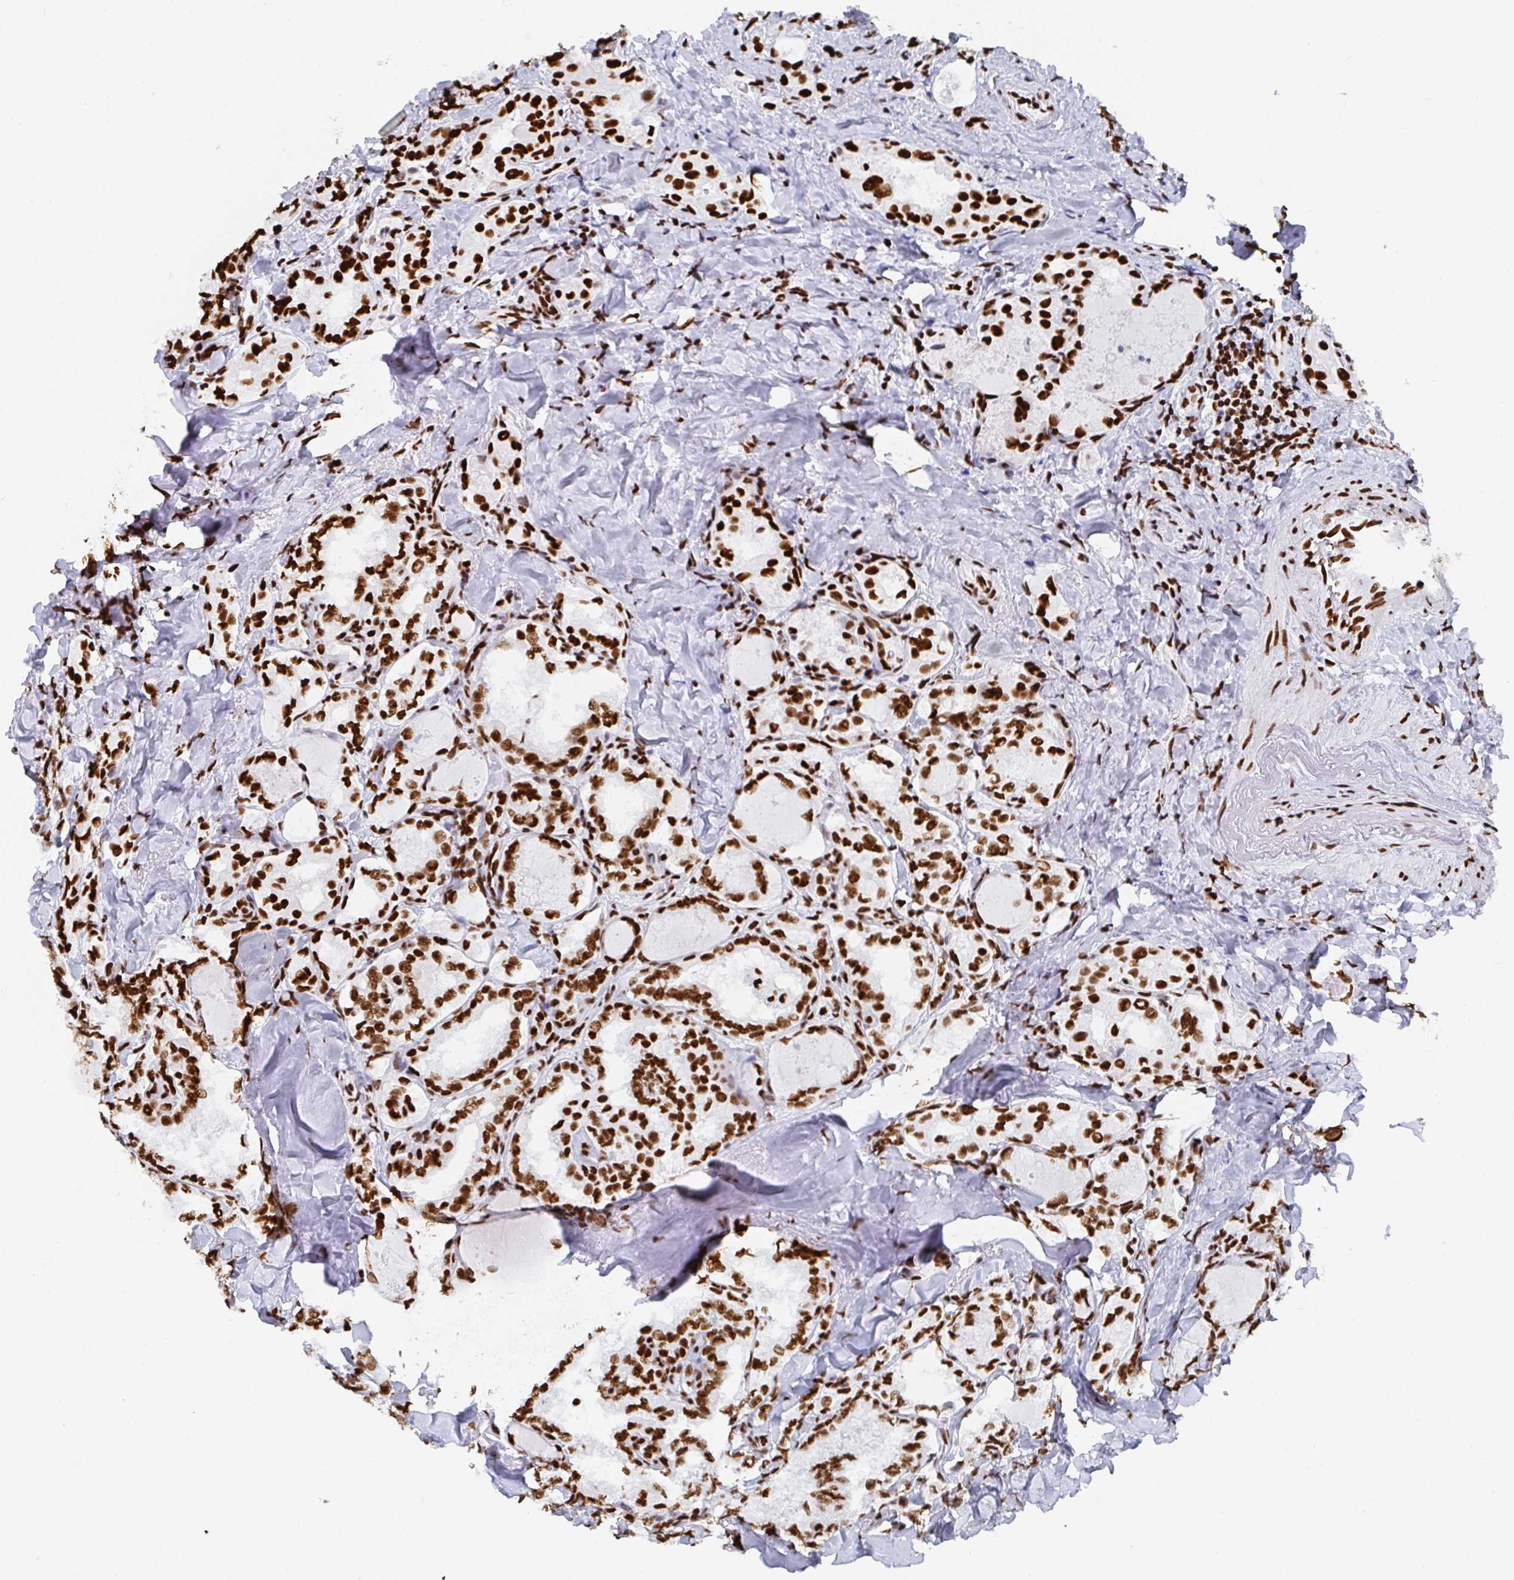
{"staining": {"intensity": "strong", "quantity": ">75%", "location": "nuclear"}, "tissue": "thyroid cancer", "cell_type": "Tumor cells", "image_type": "cancer", "snomed": [{"axis": "morphology", "description": "Papillary adenocarcinoma, NOS"}, {"axis": "topography", "description": "Thyroid gland"}], "caption": "Protein staining of thyroid cancer (papillary adenocarcinoma) tissue exhibits strong nuclear expression in about >75% of tumor cells.", "gene": "EWSR1", "patient": {"sex": "female", "age": 75}}